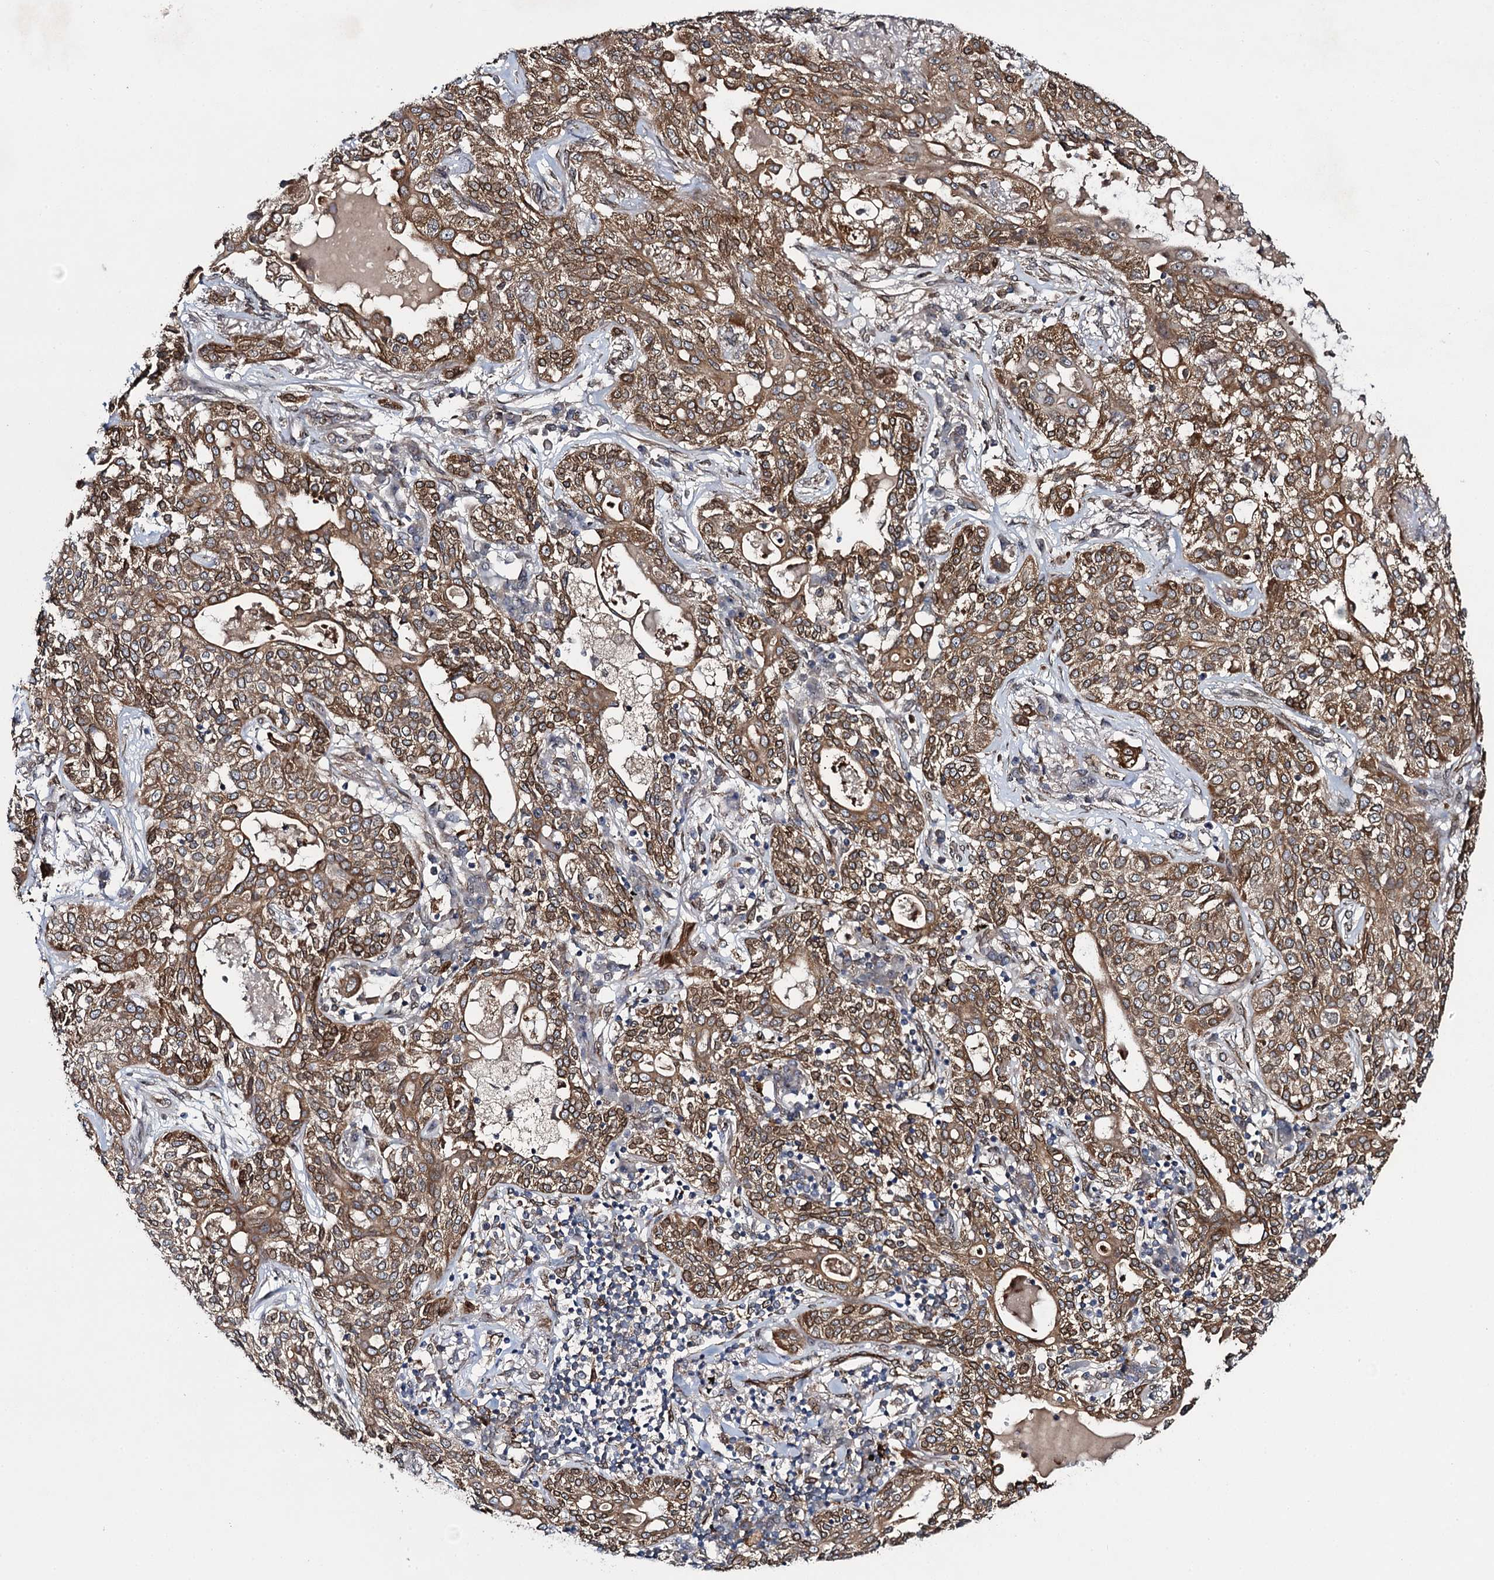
{"staining": {"intensity": "moderate", "quantity": ">75%", "location": "cytoplasmic/membranous,nuclear"}, "tissue": "lung cancer", "cell_type": "Tumor cells", "image_type": "cancer", "snomed": [{"axis": "morphology", "description": "Squamous cell carcinoma, NOS"}, {"axis": "topography", "description": "Lung"}], "caption": "IHC of human squamous cell carcinoma (lung) exhibits medium levels of moderate cytoplasmic/membranous and nuclear staining in approximately >75% of tumor cells.", "gene": "EVX2", "patient": {"sex": "female", "age": 70}}